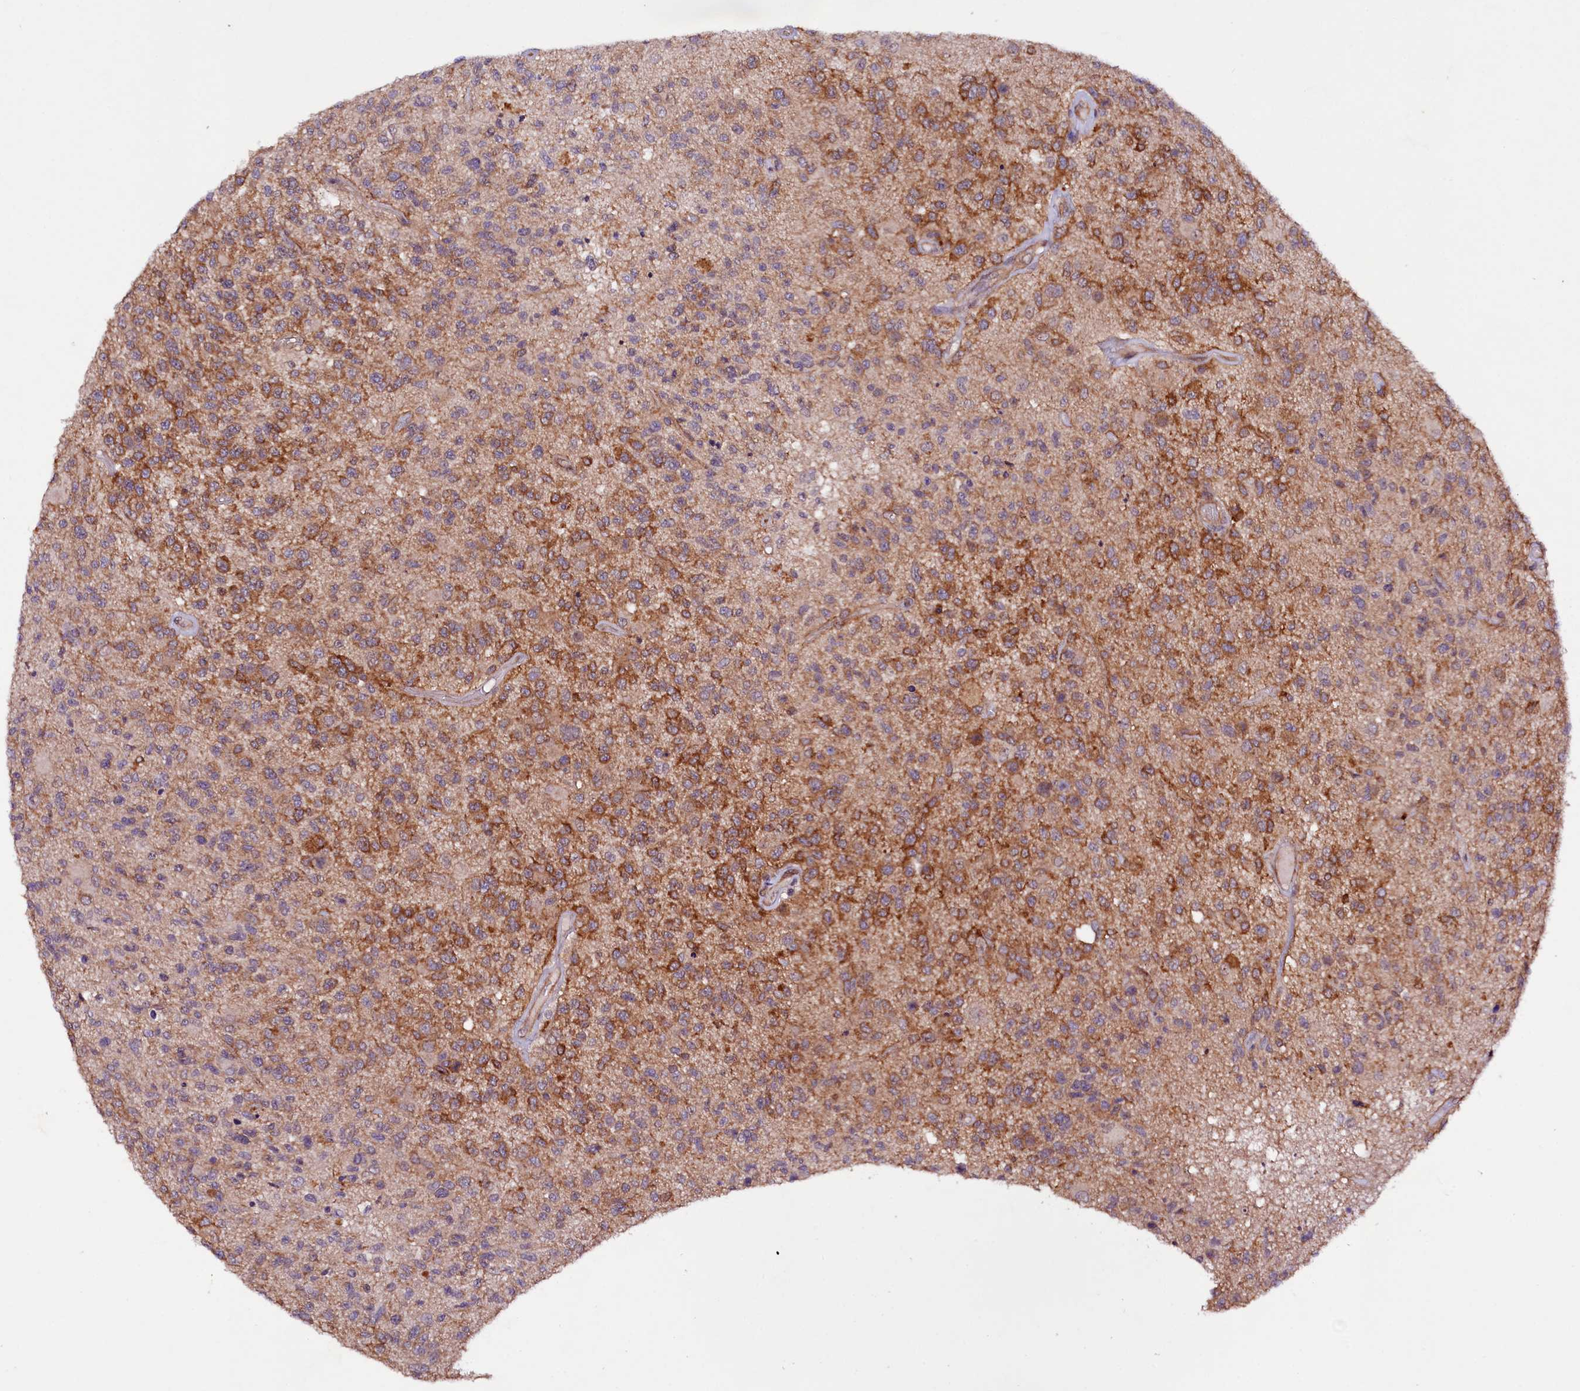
{"staining": {"intensity": "moderate", "quantity": "25%-75%", "location": "cytoplasmic/membranous"}, "tissue": "glioma", "cell_type": "Tumor cells", "image_type": "cancer", "snomed": [{"axis": "morphology", "description": "Glioma, malignant, High grade"}, {"axis": "morphology", "description": "Glioblastoma, NOS"}, {"axis": "topography", "description": "Brain"}], "caption": "DAB immunohistochemical staining of glioma demonstrates moderate cytoplasmic/membranous protein positivity in approximately 25%-75% of tumor cells. Immunohistochemistry stains the protein of interest in brown and the nuclei are stained blue.", "gene": "PHLDB1", "patient": {"sex": "male", "age": 60}}